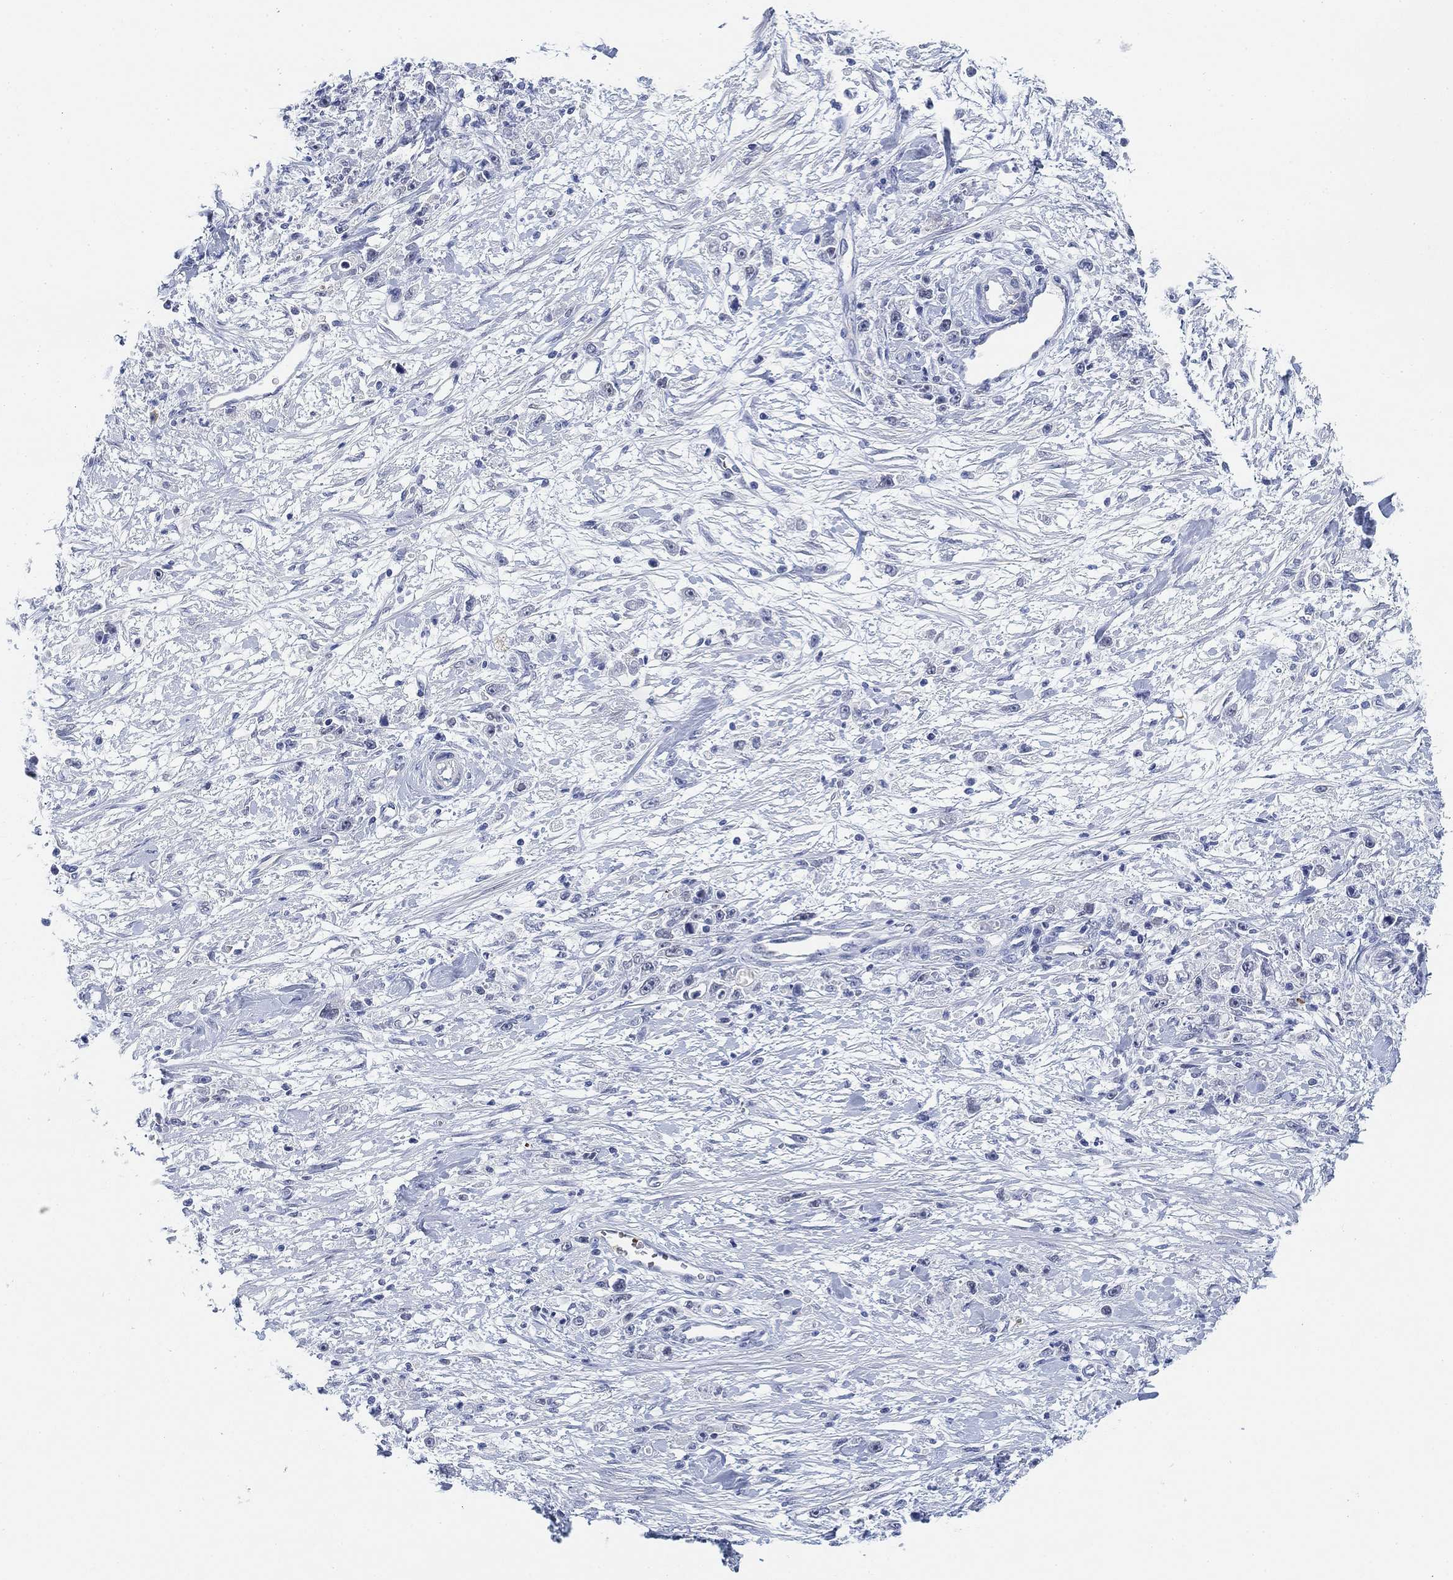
{"staining": {"intensity": "negative", "quantity": "none", "location": "none"}, "tissue": "stomach cancer", "cell_type": "Tumor cells", "image_type": "cancer", "snomed": [{"axis": "morphology", "description": "Adenocarcinoma, NOS"}, {"axis": "topography", "description": "Stomach"}], "caption": "Stomach cancer stained for a protein using immunohistochemistry (IHC) demonstrates no positivity tumor cells.", "gene": "PAX6", "patient": {"sex": "female", "age": 59}}